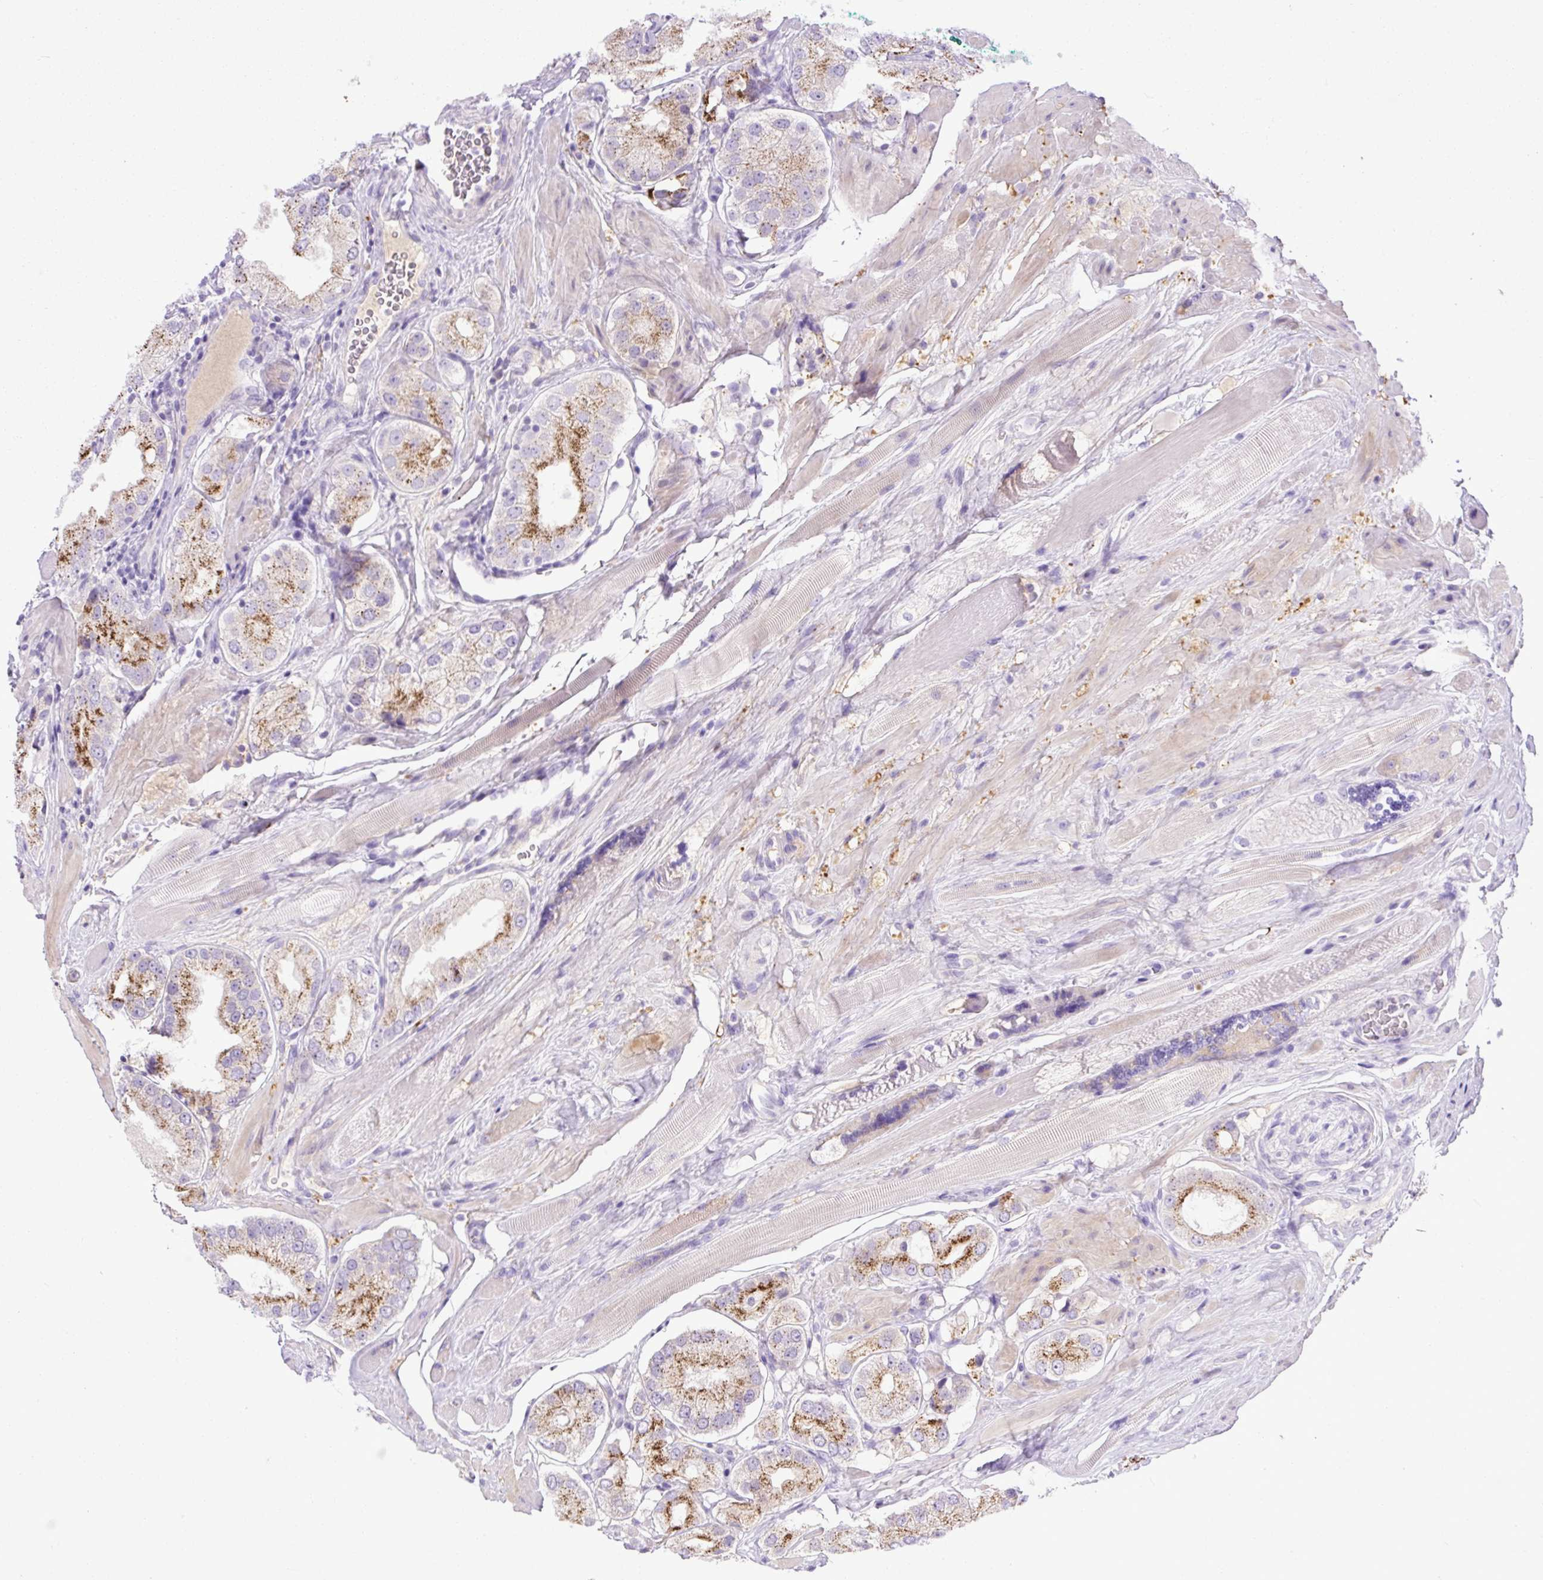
{"staining": {"intensity": "moderate", "quantity": "25%-75%", "location": "cytoplasmic/membranous"}, "tissue": "prostate cancer", "cell_type": "Tumor cells", "image_type": "cancer", "snomed": [{"axis": "morphology", "description": "Adenocarcinoma, Low grade"}, {"axis": "topography", "description": "Prostate"}], "caption": "Immunohistochemical staining of prostate cancer reveals medium levels of moderate cytoplasmic/membranous protein staining in approximately 25%-75% of tumor cells. (DAB (3,3'-diaminobenzidine) IHC, brown staining for protein, blue staining for nuclei).", "gene": "SPTBN5", "patient": {"sex": "male", "age": 42}}